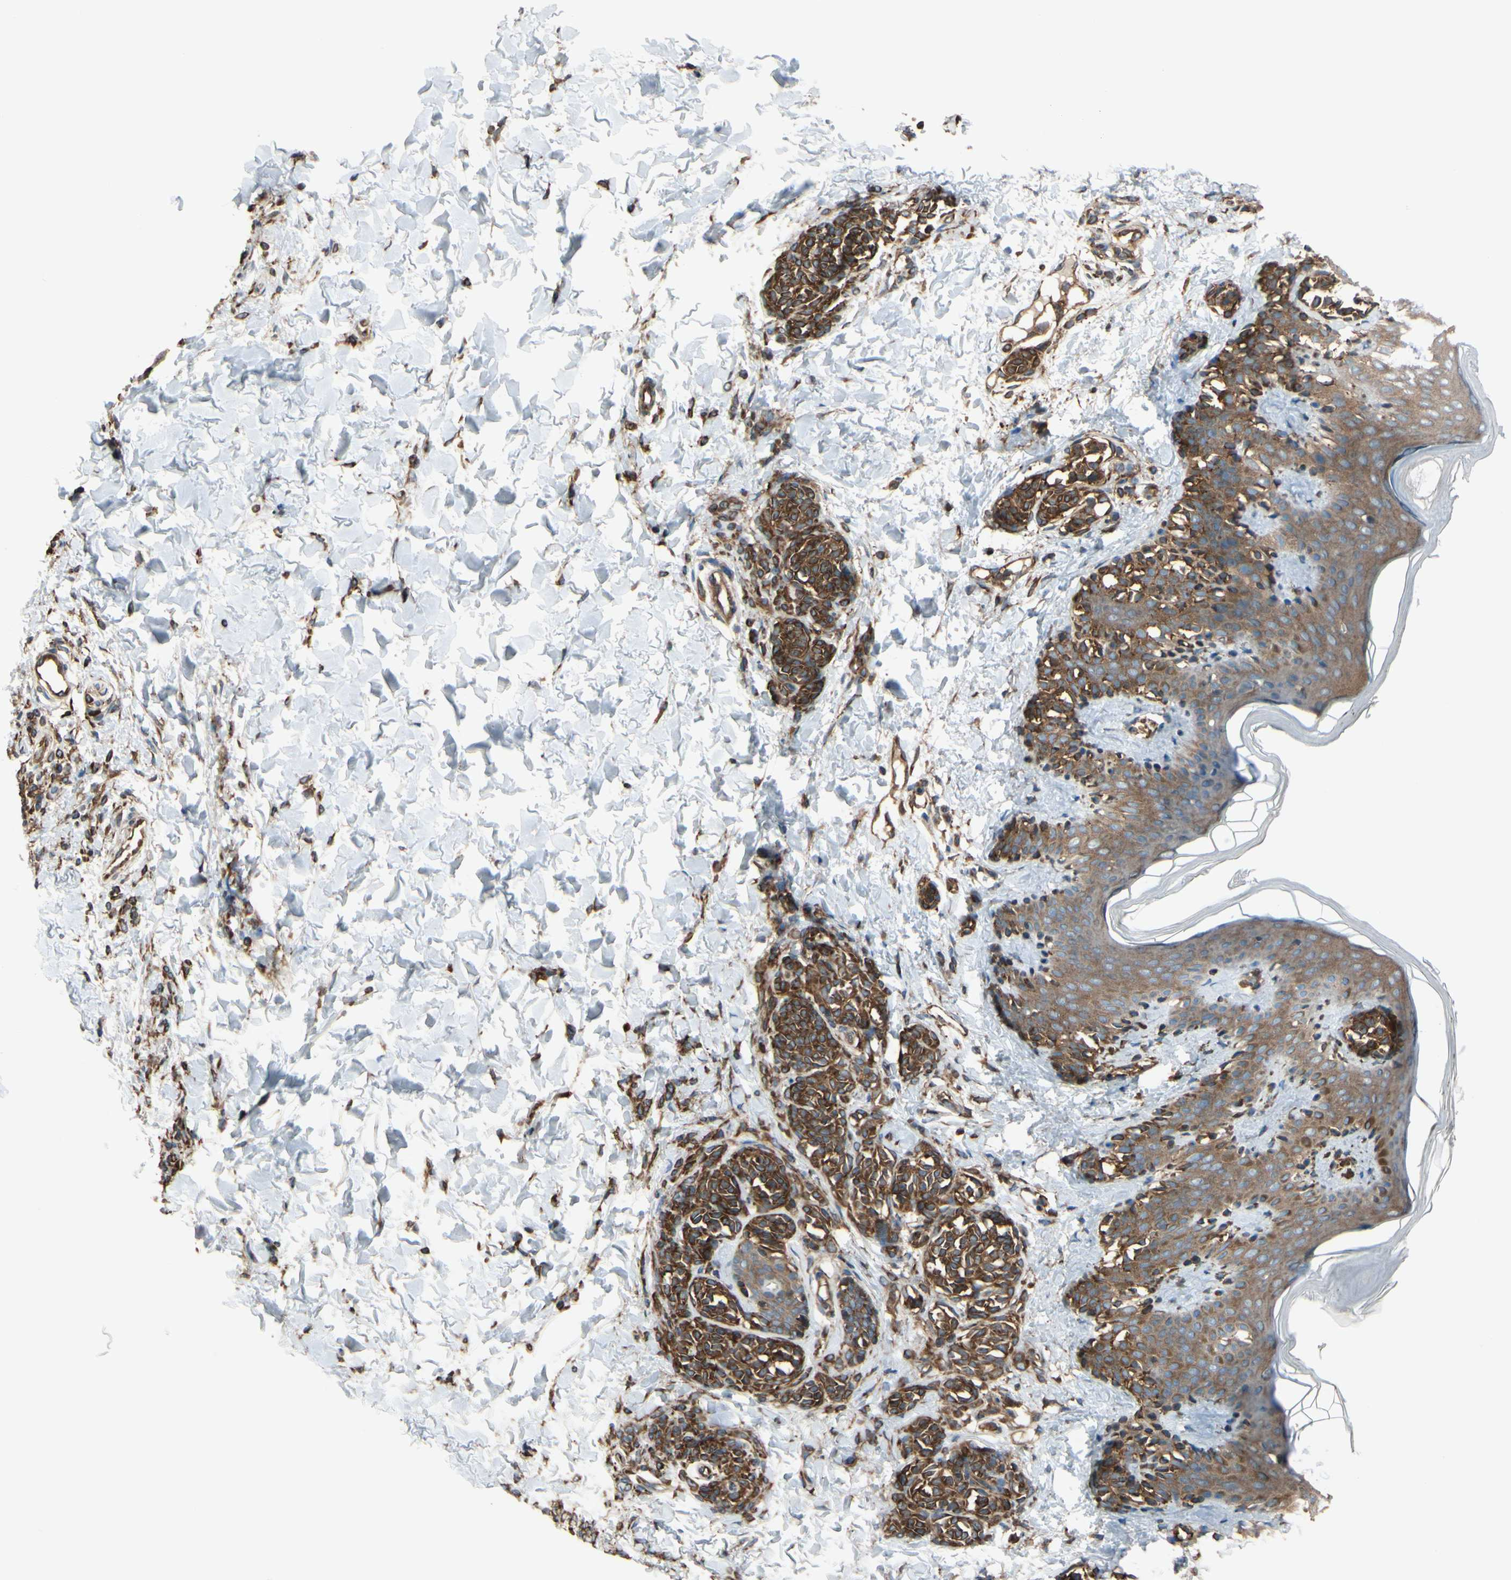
{"staining": {"intensity": "strong", "quantity": ">75%", "location": "cytoplasmic/membranous"}, "tissue": "skin", "cell_type": "Fibroblasts", "image_type": "normal", "snomed": [{"axis": "morphology", "description": "Normal tissue, NOS"}, {"axis": "topography", "description": "Skin"}], "caption": "An immunohistochemistry (IHC) histopathology image of benign tissue is shown. Protein staining in brown labels strong cytoplasmic/membranous positivity in skin within fibroblasts. The staining is performed using DAB brown chromogen to label protein expression. The nuclei are counter-stained blue using hematoxylin.", "gene": "EPS15", "patient": {"sex": "male", "age": 16}}